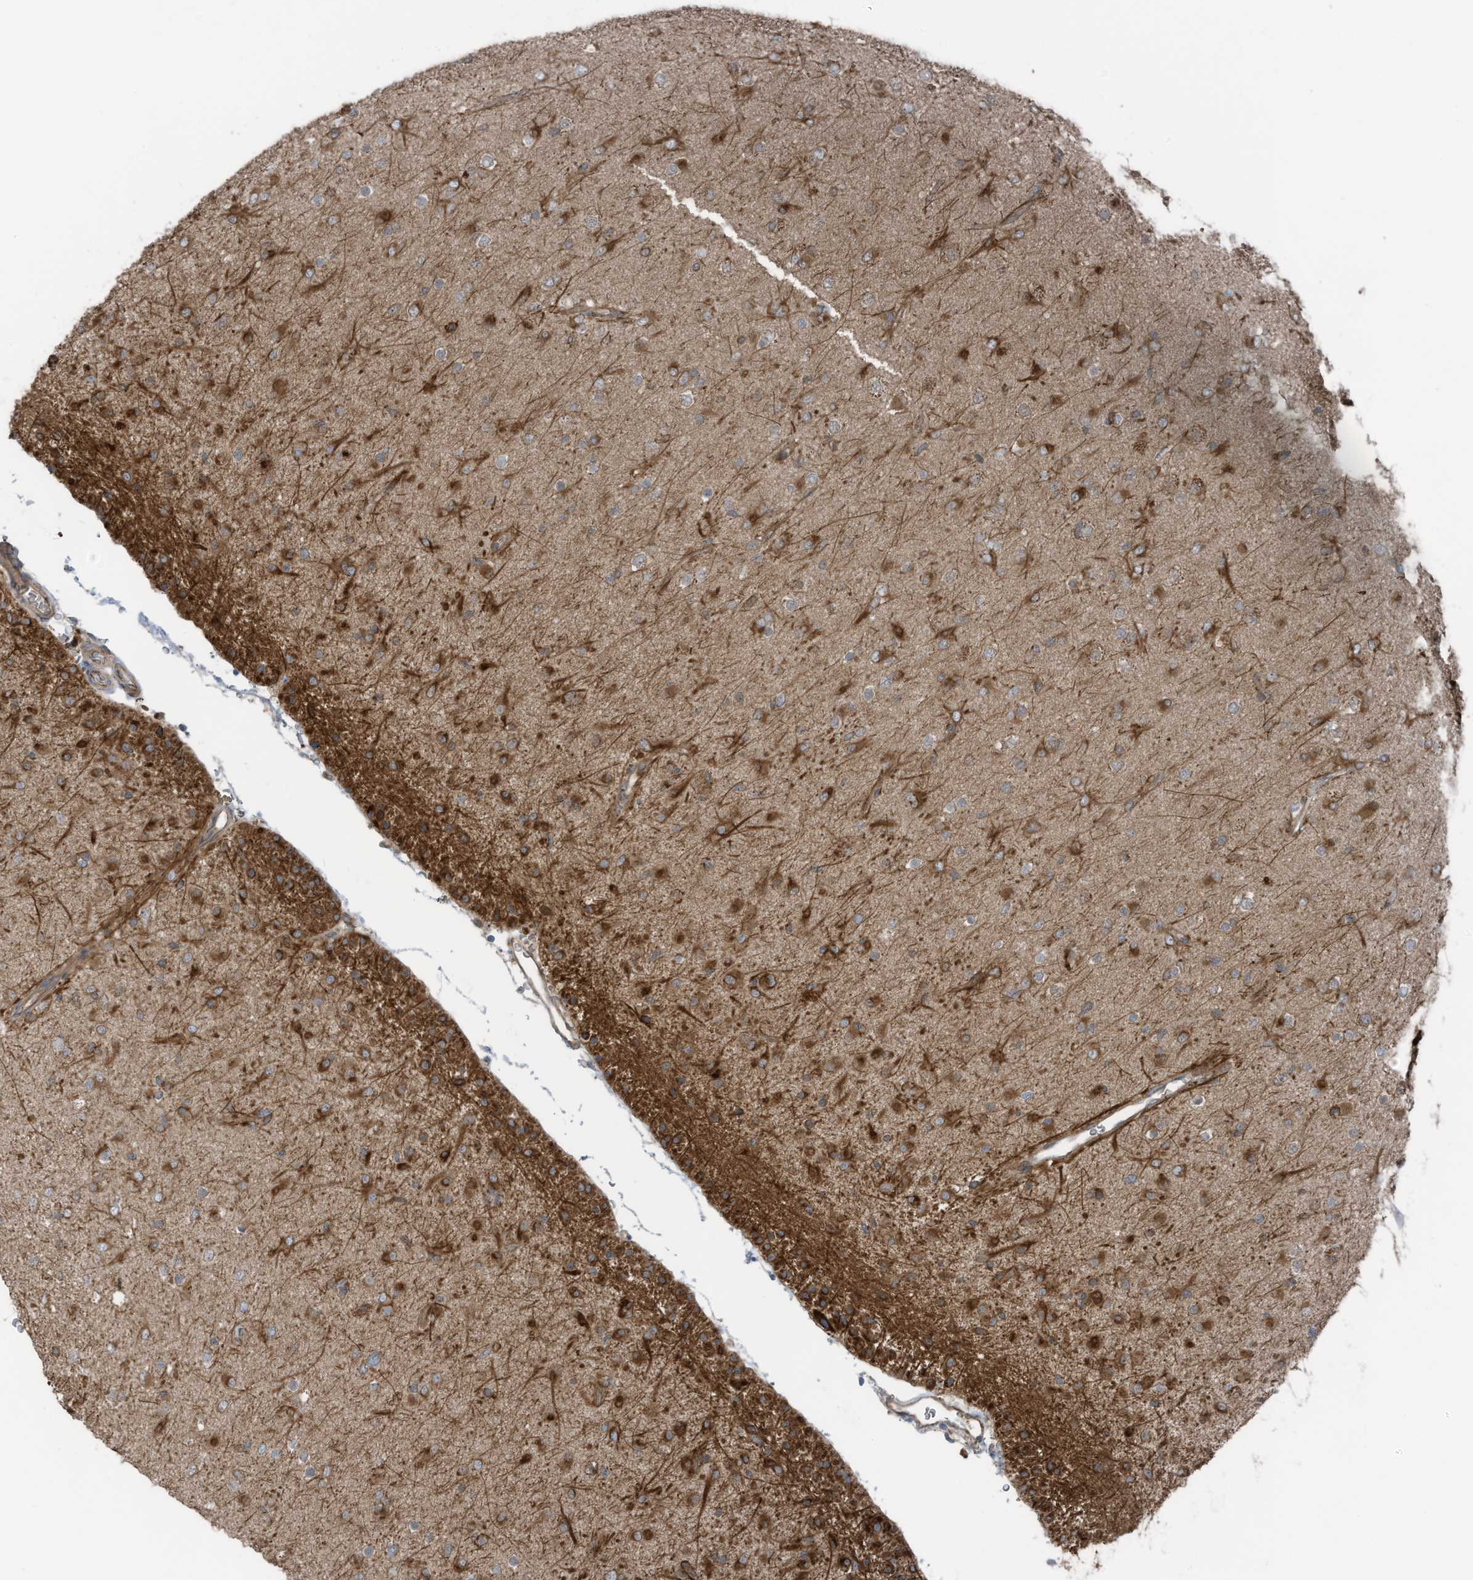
{"staining": {"intensity": "moderate", "quantity": "<25%", "location": "cytoplasmic/membranous"}, "tissue": "glioma", "cell_type": "Tumor cells", "image_type": "cancer", "snomed": [{"axis": "morphology", "description": "Glioma, malignant, Low grade"}, {"axis": "topography", "description": "Brain"}], "caption": "Immunohistochemistry histopathology image of glioma stained for a protein (brown), which displays low levels of moderate cytoplasmic/membranous staining in about <25% of tumor cells.", "gene": "TXNDC9", "patient": {"sex": "male", "age": 65}}